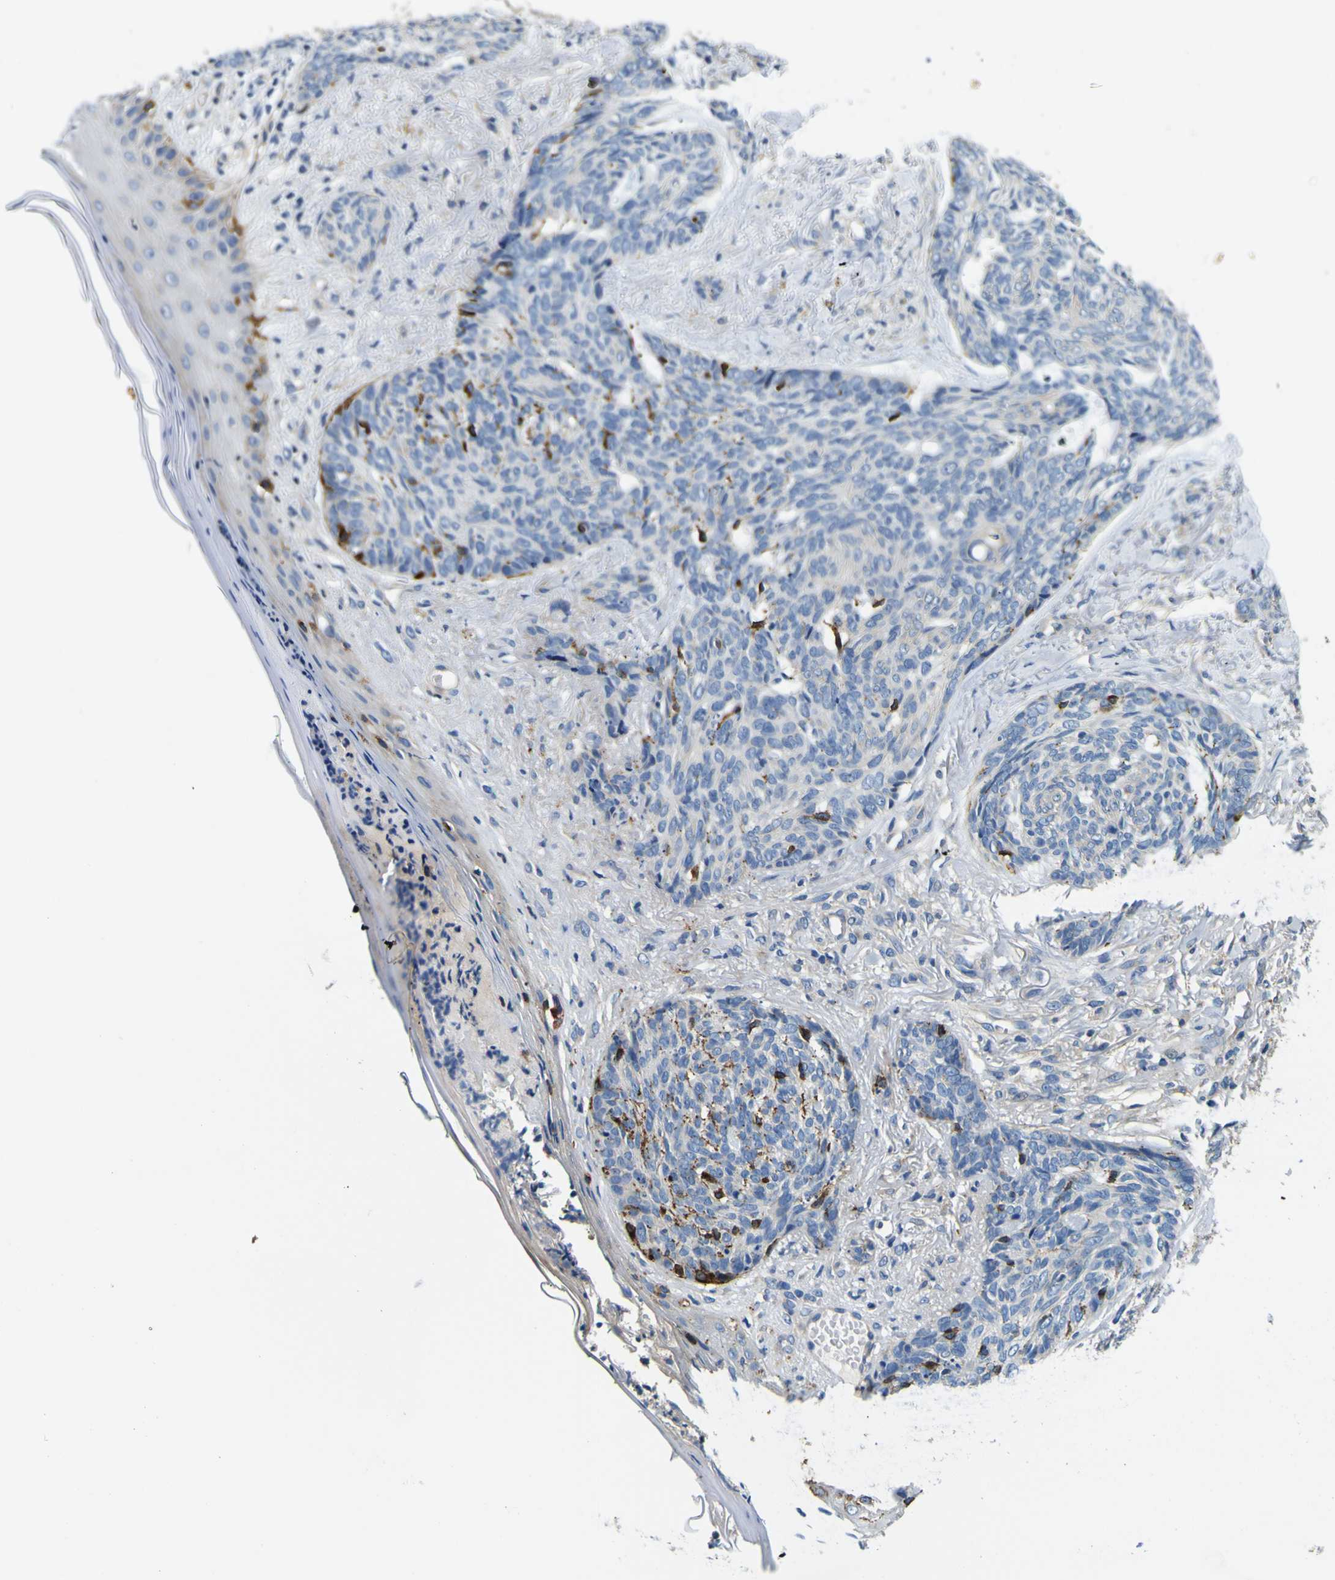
{"staining": {"intensity": "strong", "quantity": "<25%", "location": "cytoplasmic/membranous"}, "tissue": "skin cancer", "cell_type": "Tumor cells", "image_type": "cancer", "snomed": [{"axis": "morphology", "description": "Basal cell carcinoma"}, {"axis": "topography", "description": "Skin"}], "caption": "Brown immunohistochemical staining in human skin cancer exhibits strong cytoplasmic/membranous expression in about <25% of tumor cells.", "gene": "CLSTN1", "patient": {"sex": "male", "age": 43}}